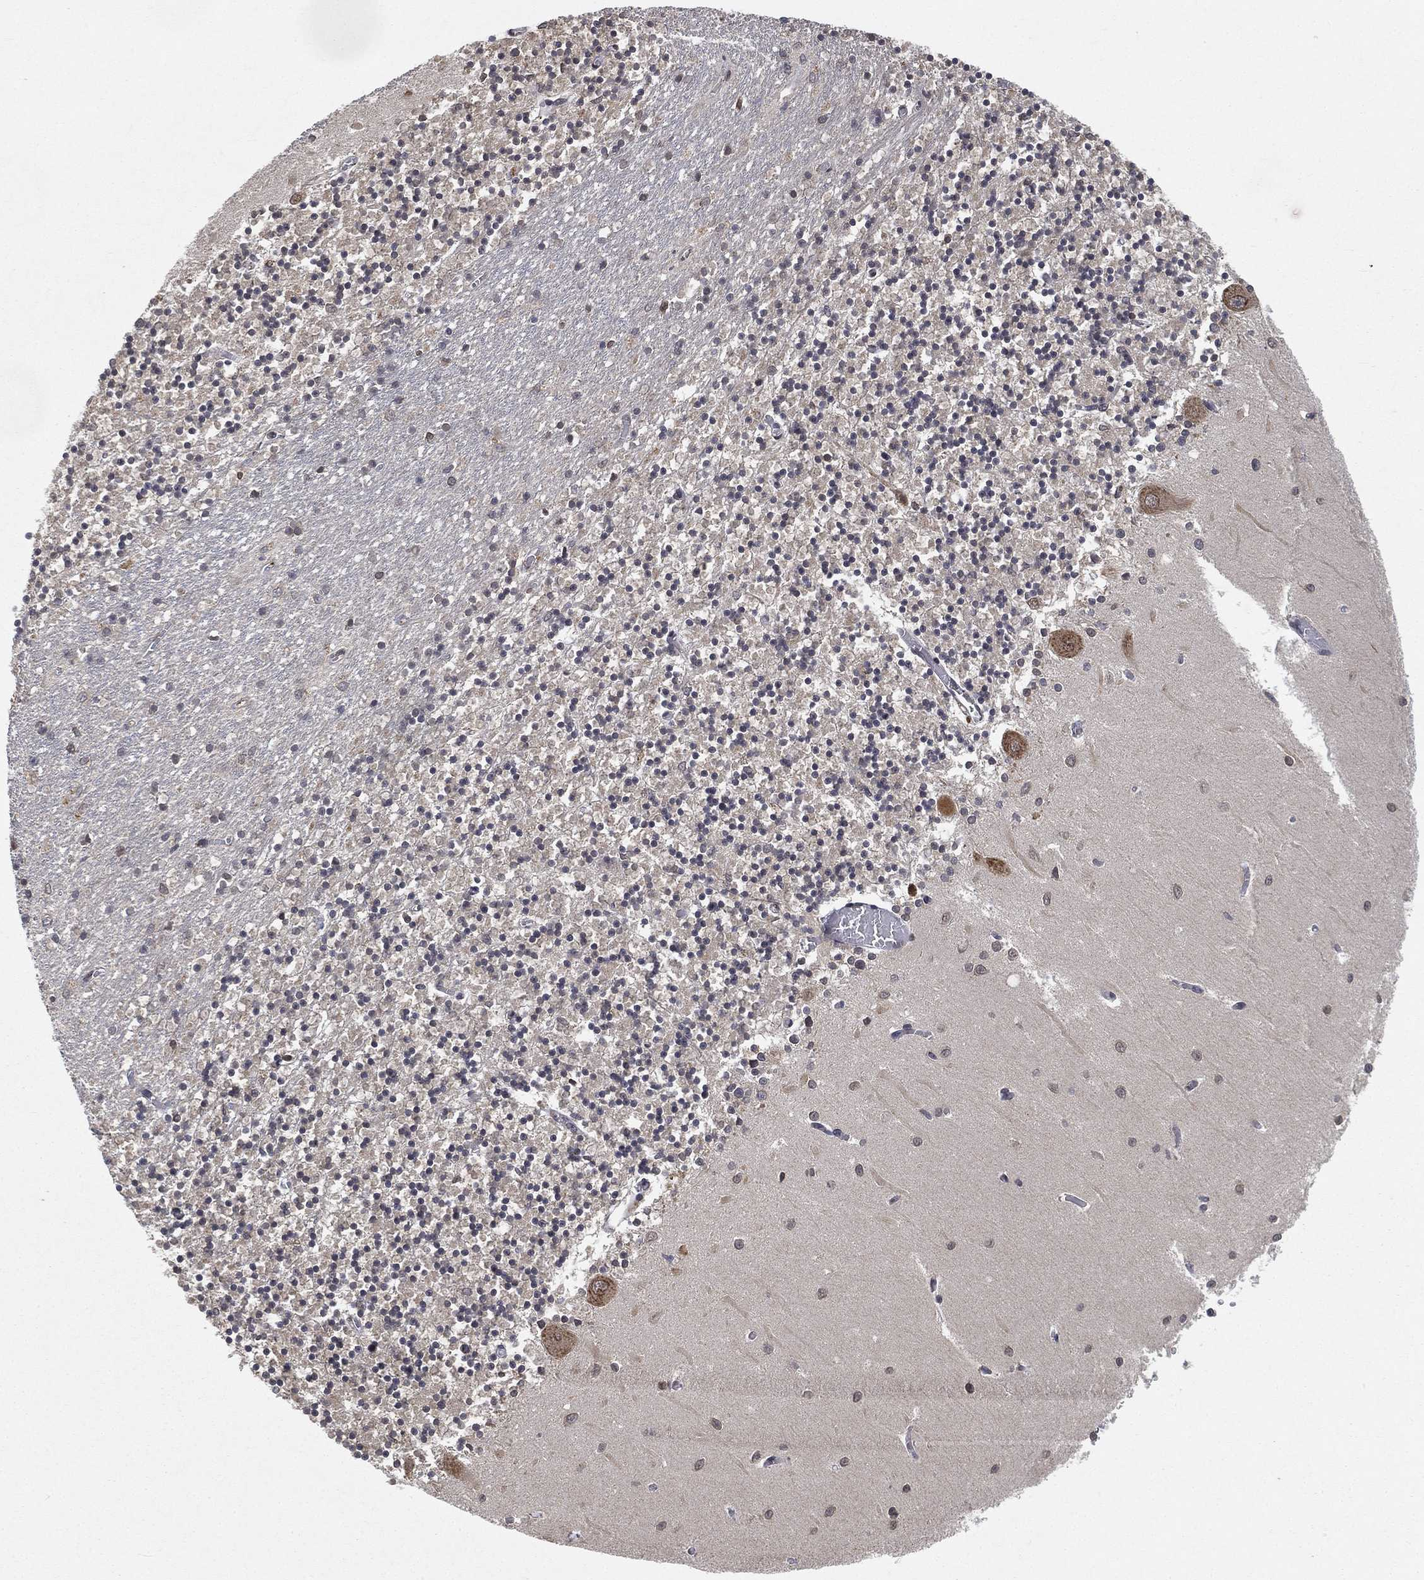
{"staining": {"intensity": "negative", "quantity": "none", "location": "none"}, "tissue": "cerebellum", "cell_type": "Cells in granular layer", "image_type": "normal", "snomed": [{"axis": "morphology", "description": "Normal tissue, NOS"}, {"axis": "topography", "description": "Cerebellum"}], "caption": "Immunohistochemistry (IHC) histopathology image of normal cerebellum: cerebellum stained with DAB displays no significant protein expression in cells in granular layer.", "gene": "UBA5", "patient": {"sex": "female", "age": 64}}